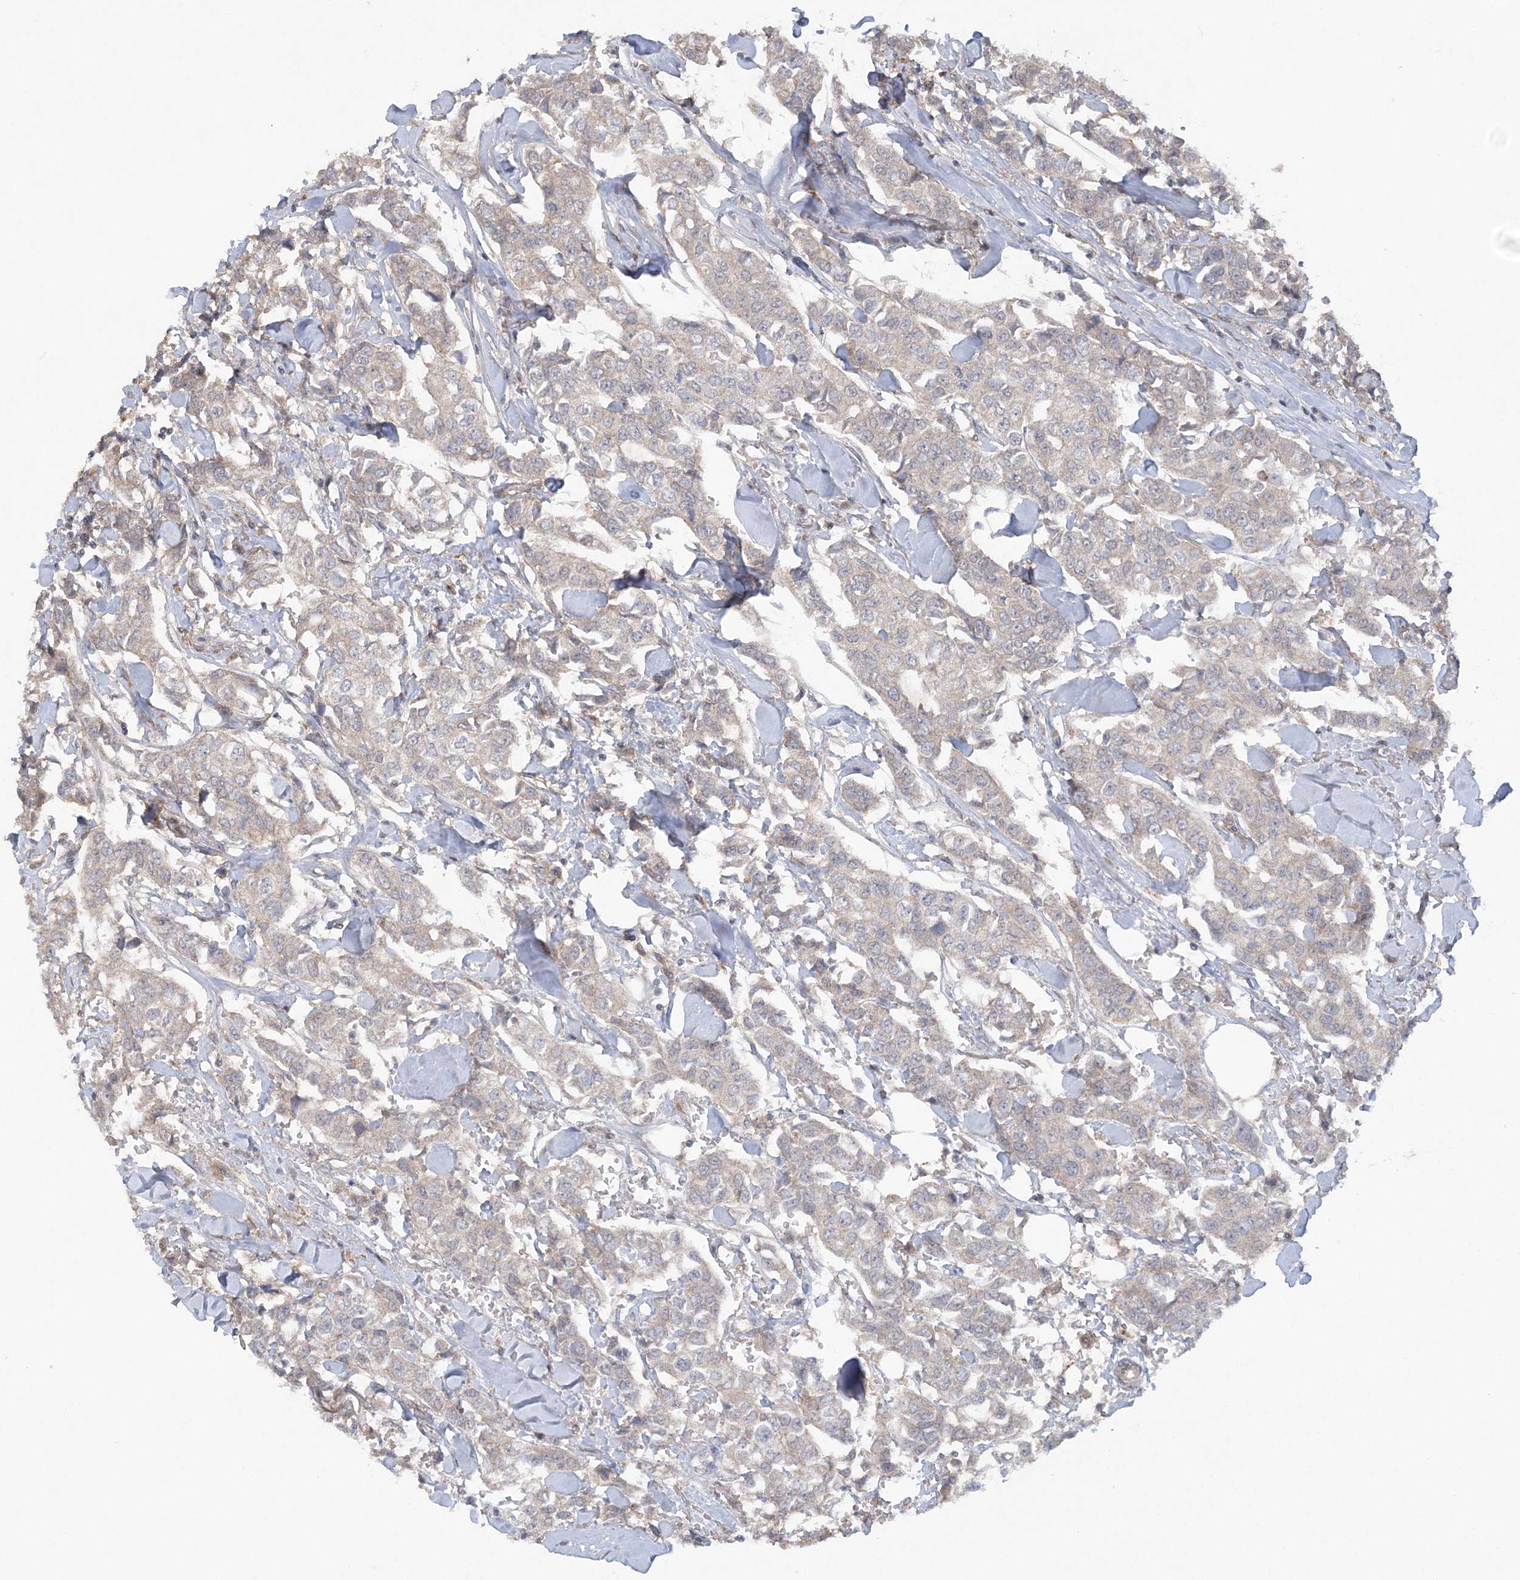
{"staining": {"intensity": "weak", "quantity": "<25%", "location": "cytoplasmic/membranous"}, "tissue": "breast cancer", "cell_type": "Tumor cells", "image_type": "cancer", "snomed": [{"axis": "morphology", "description": "Duct carcinoma"}, {"axis": "topography", "description": "Breast"}], "caption": "DAB immunohistochemical staining of breast cancer shows no significant expression in tumor cells.", "gene": "C1RL", "patient": {"sex": "female", "age": 80}}